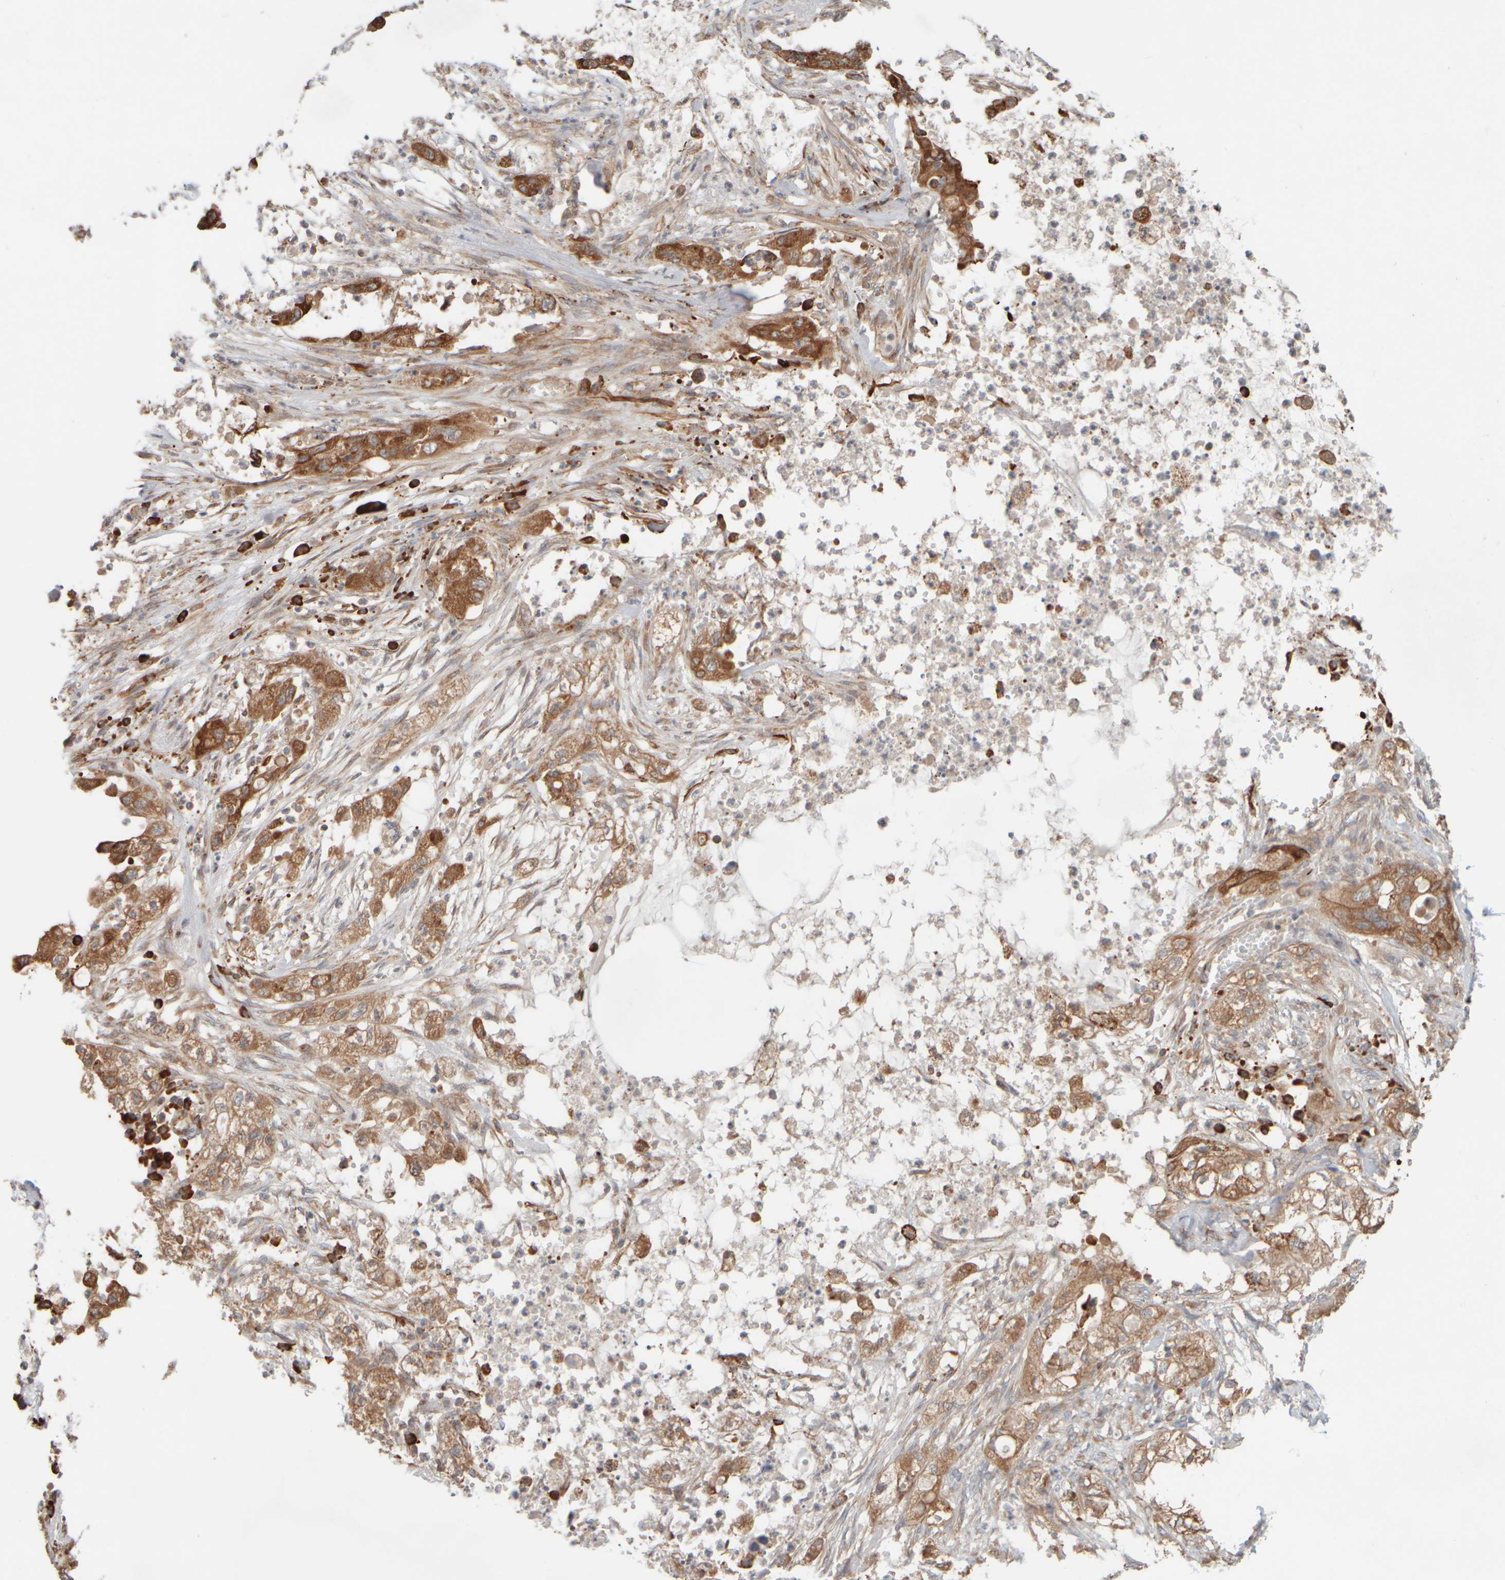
{"staining": {"intensity": "moderate", "quantity": ">75%", "location": "cytoplasmic/membranous"}, "tissue": "pancreatic cancer", "cell_type": "Tumor cells", "image_type": "cancer", "snomed": [{"axis": "morphology", "description": "Adenocarcinoma, NOS"}, {"axis": "topography", "description": "Pancreas"}], "caption": "A micrograph showing moderate cytoplasmic/membranous expression in approximately >75% of tumor cells in pancreatic cancer (adenocarcinoma), as visualized by brown immunohistochemical staining.", "gene": "EIF2B3", "patient": {"sex": "female", "age": 78}}